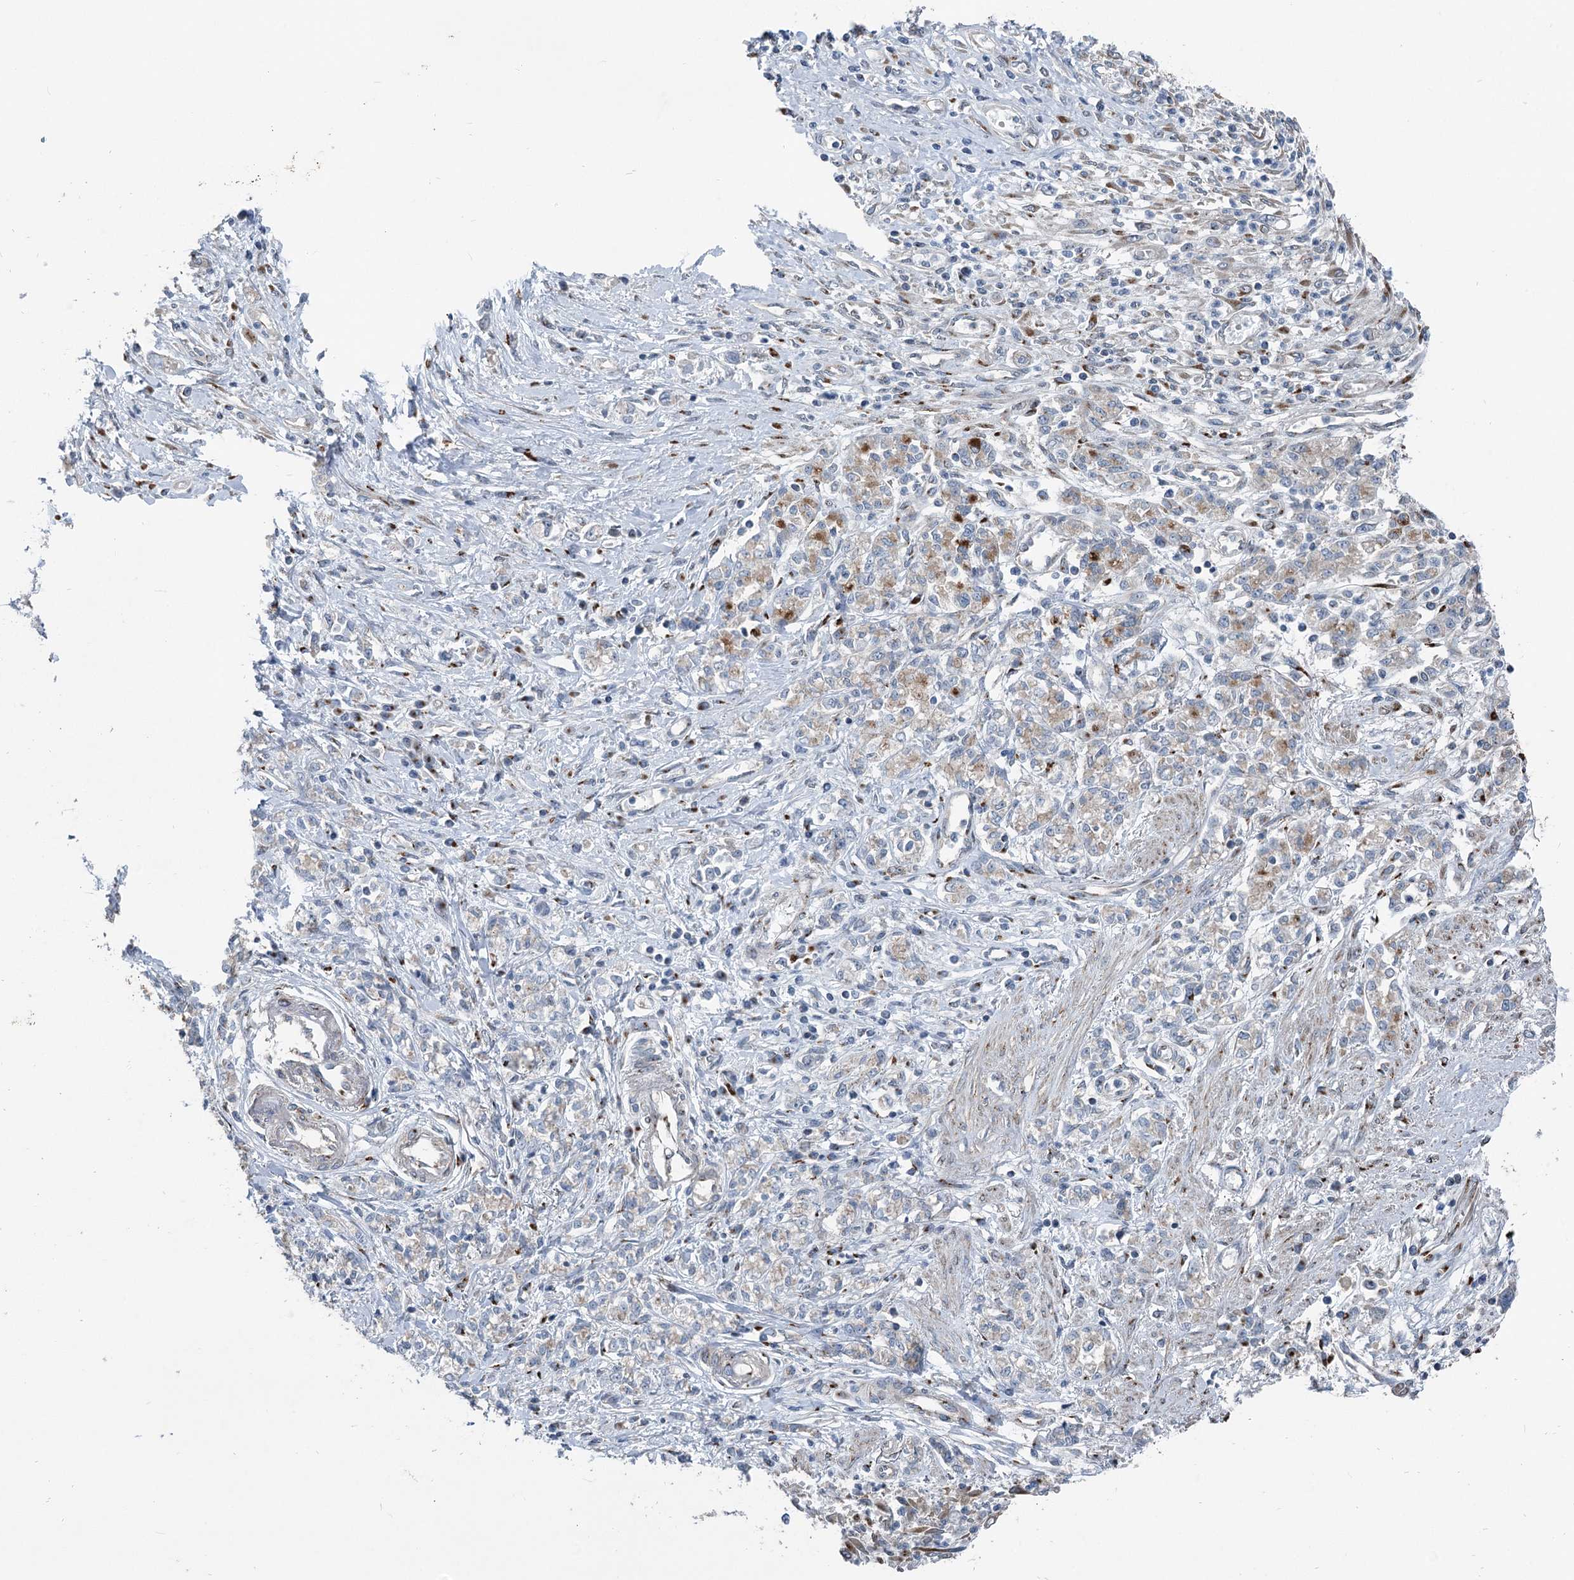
{"staining": {"intensity": "weak", "quantity": "<25%", "location": "cytoplasmic/membranous"}, "tissue": "stomach cancer", "cell_type": "Tumor cells", "image_type": "cancer", "snomed": [{"axis": "morphology", "description": "Adenocarcinoma, NOS"}, {"axis": "topography", "description": "Stomach"}], "caption": "This is an immunohistochemistry micrograph of stomach cancer (adenocarcinoma). There is no staining in tumor cells.", "gene": "ITIH5", "patient": {"sex": "female", "age": 76}}